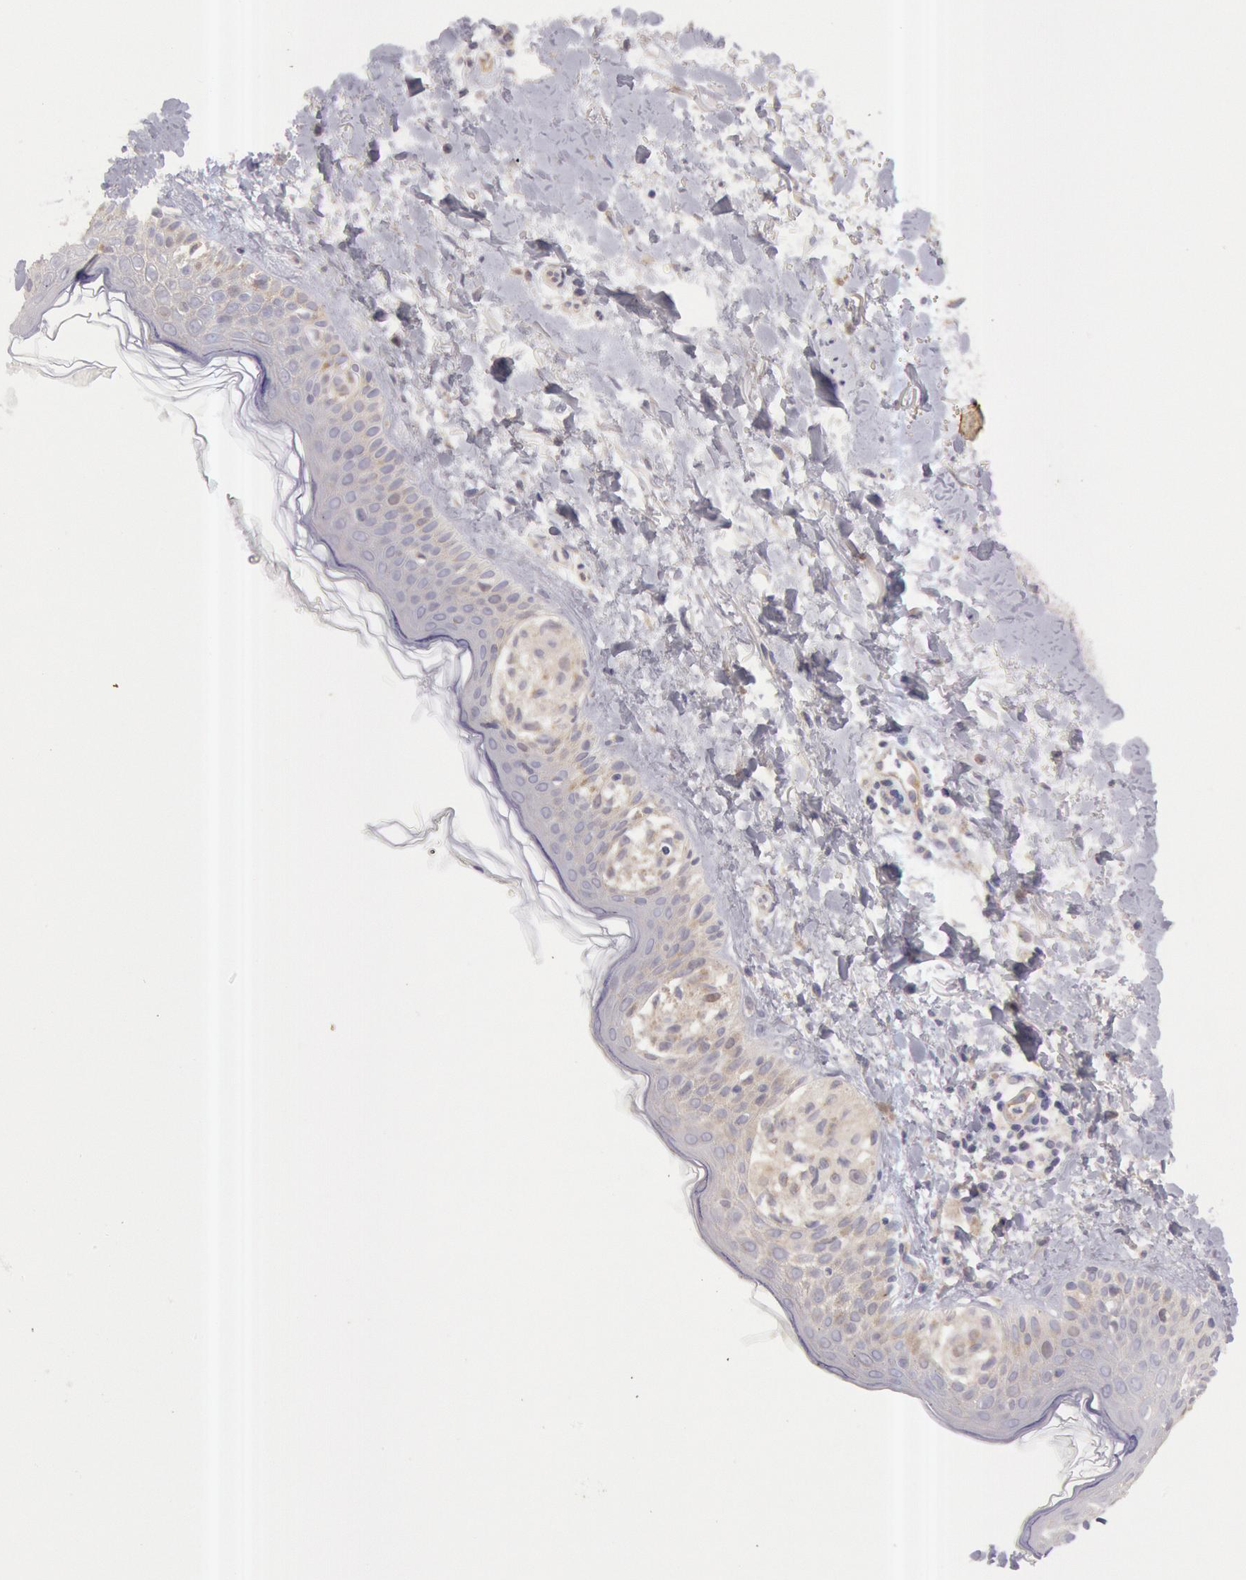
{"staining": {"intensity": "negative", "quantity": "none", "location": "none"}, "tissue": "melanoma", "cell_type": "Tumor cells", "image_type": "cancer", "snomed": [{"axis": "morphology", "description": "Malignant melanoma, NOS"}, {"axis": "topography", "description": "Skin"}], "caption": "Melanoma stained for a protein using immunohistochemistry reveals no staining tumor cells.", "gene": "AMOTL1", "patient": {"sex": "female", "age": 73}}